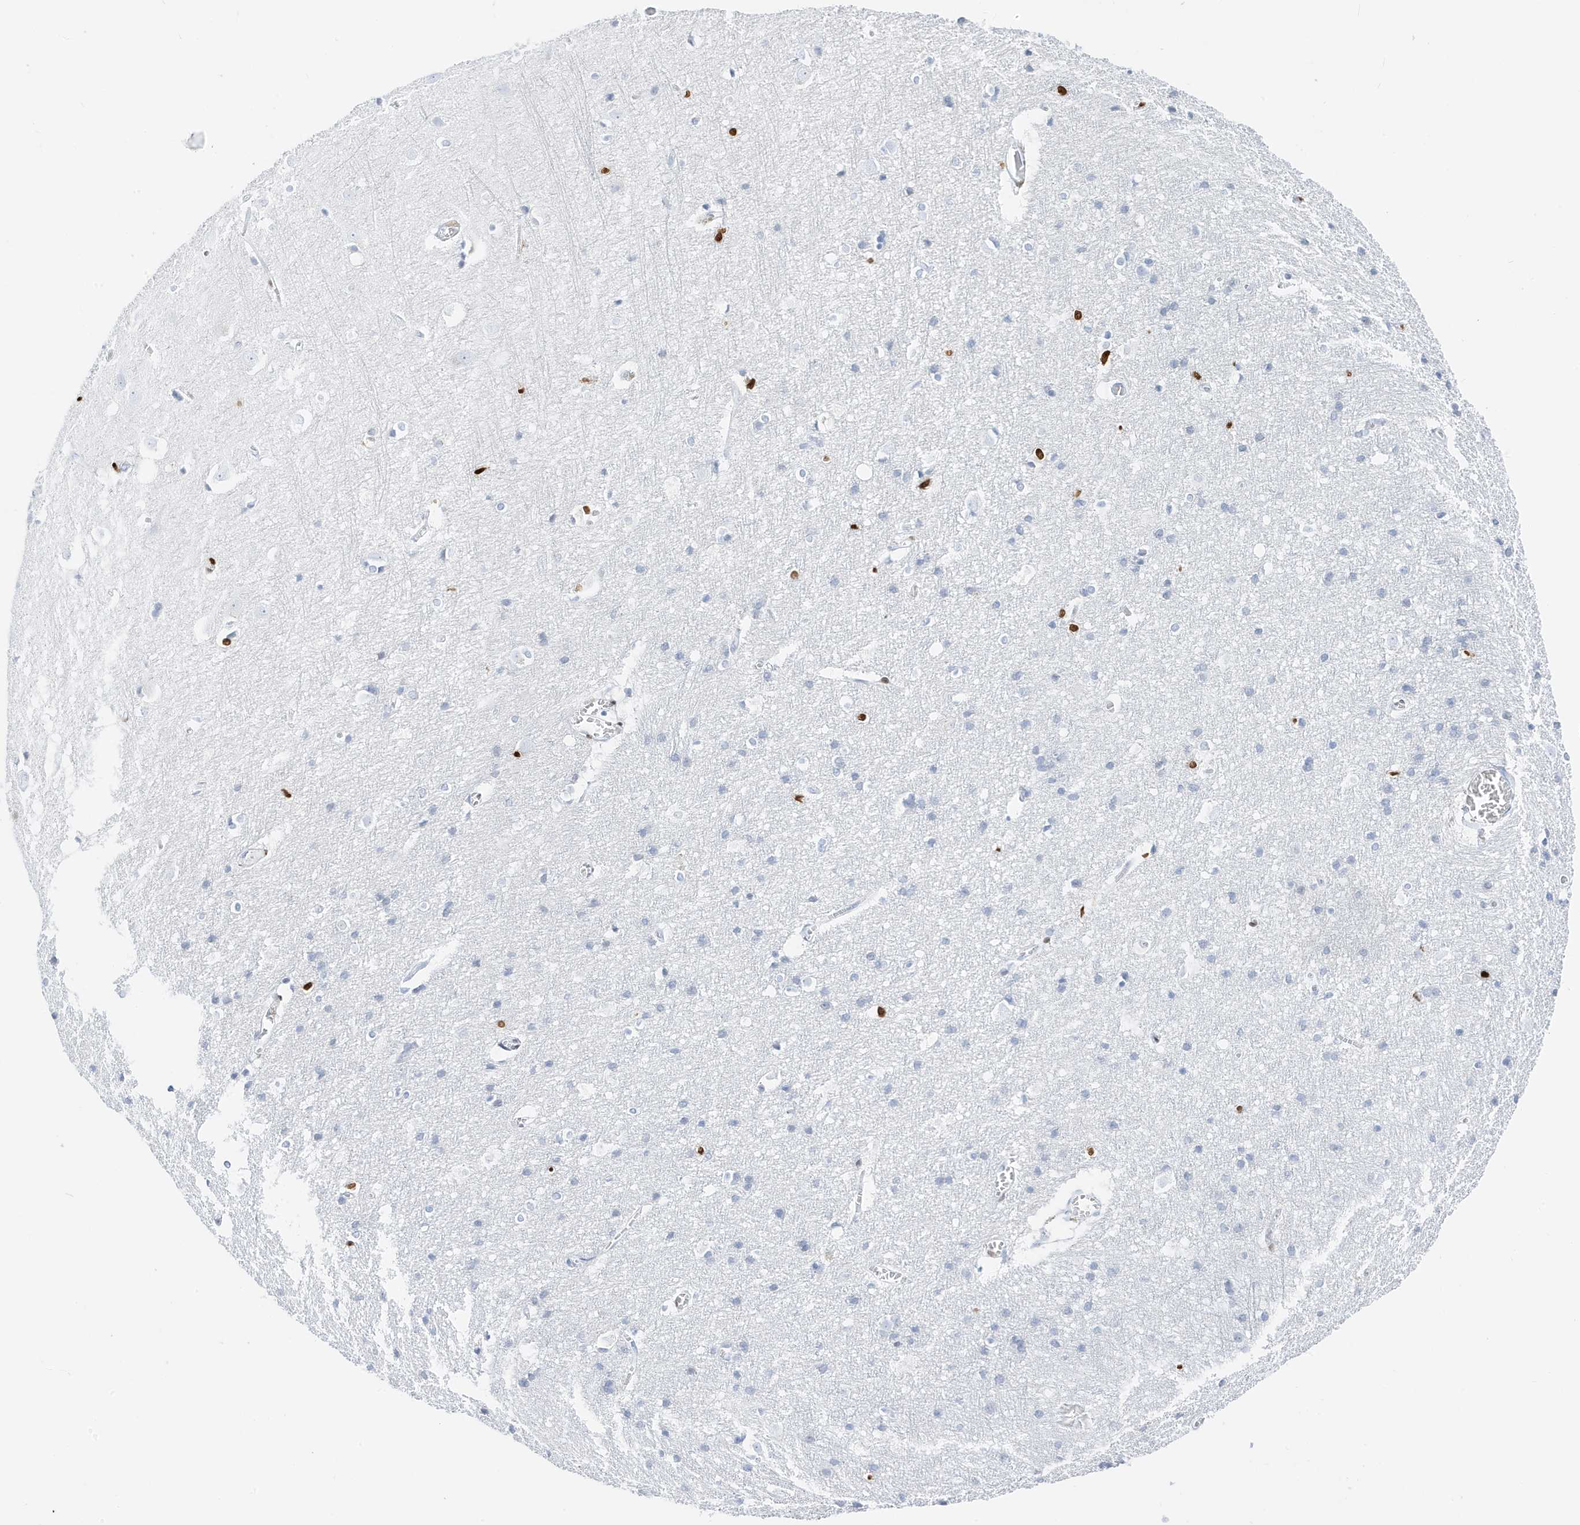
{"staining": {"intensity": "negative", "quantity": "none", "location": "none"}, "tissue": "cerebral cortex", "cell_type": "Endothelial cells", "image_type": "normal", "snomed": [{"axis": "morphology", "description": "Normal tissue, NOS"}, {"axis": "topography", "description": "Cerebral cortex"}], "caption": "DAB immunohistochemical staining of unremarkable cerebral cortex displays no significant expression in endothelial cells. (DAB immunohistochemistry (IHC) visualized using brightfield microscopy, high magnification).", "gene": "MNDA", "patient": {"sex": "male", "age": 54}}